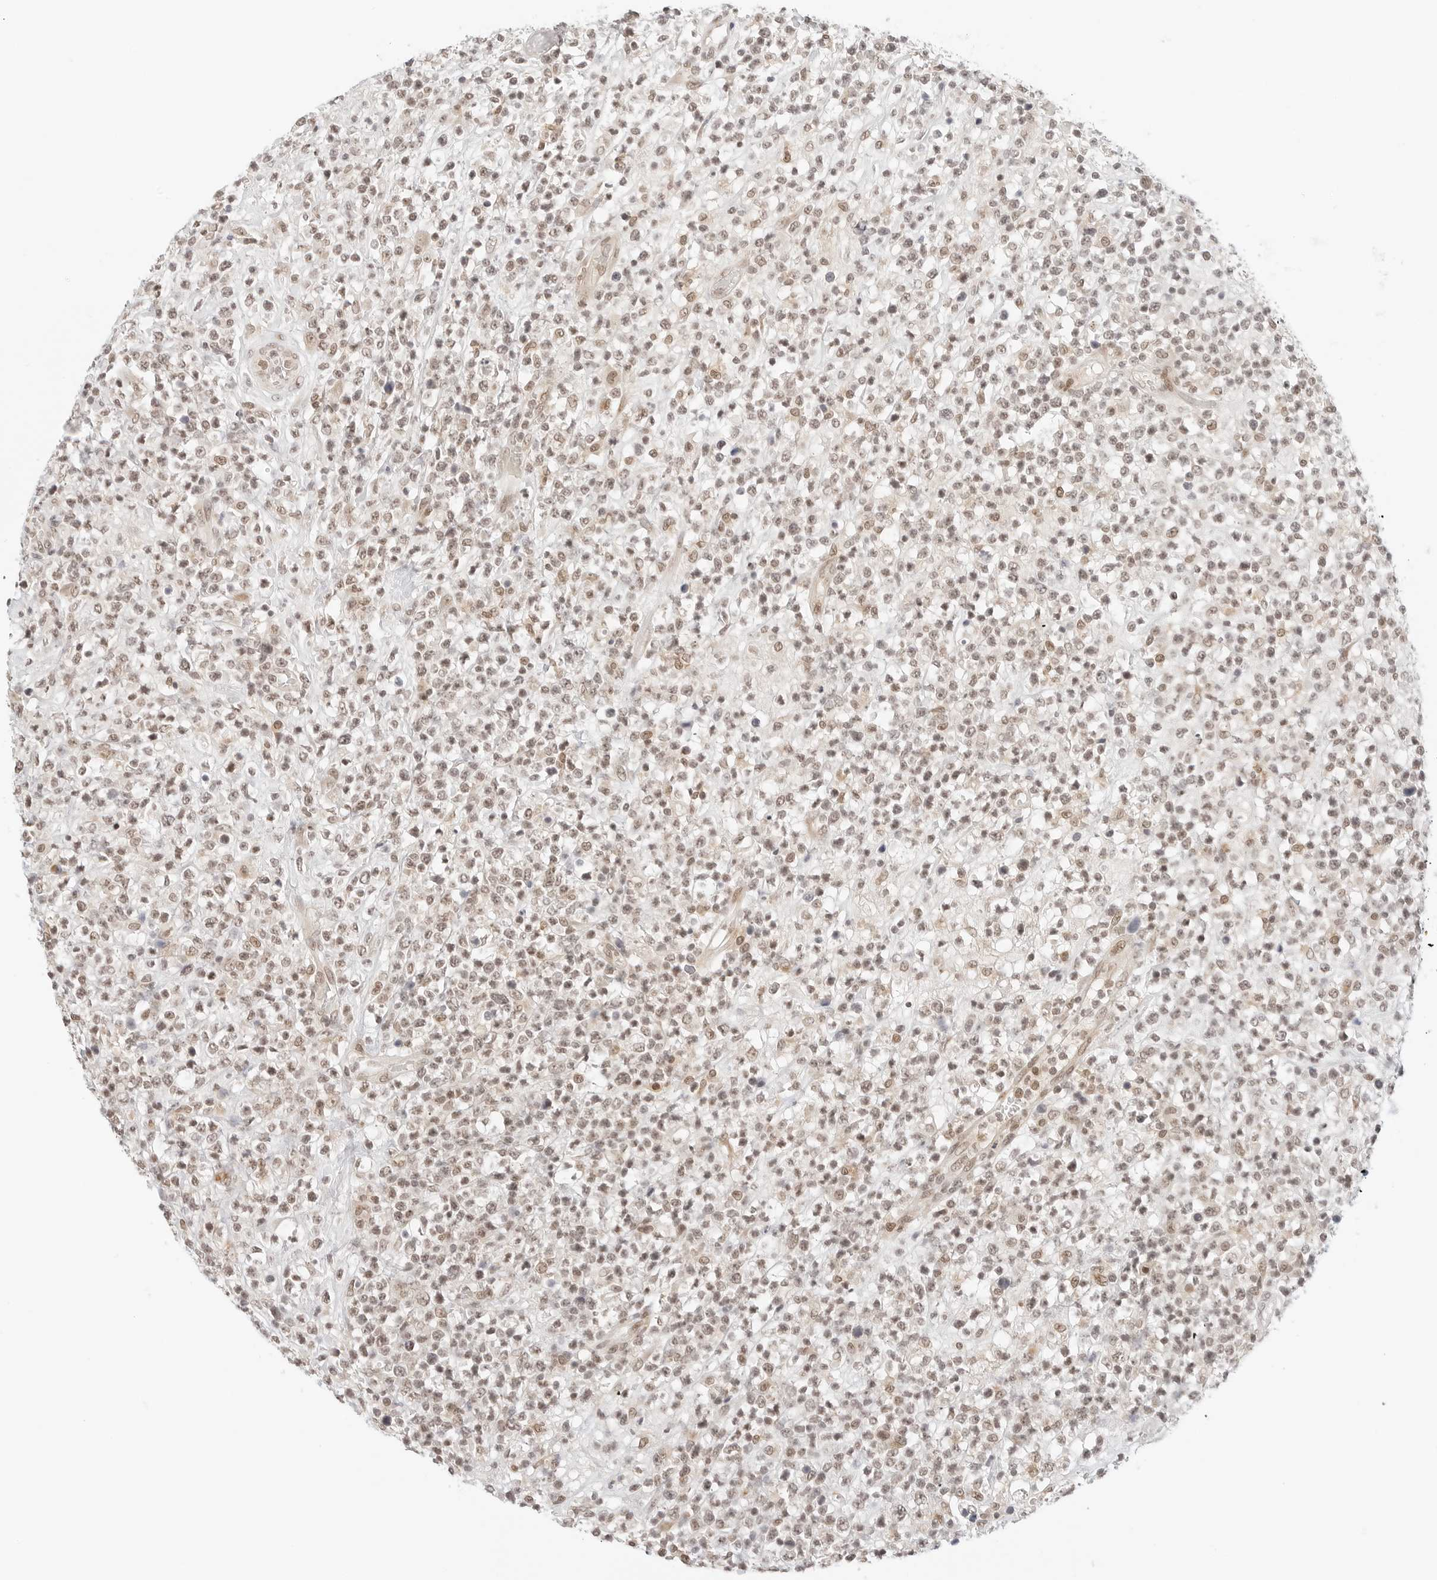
{"staining": {"intensity": "weak", "quantity": ">75%", "location": "nuclear"}, "tissue": "lymphoma", "cell_type": "Tumor cells", "image_type": "cancer", "snomed": [{"axis": "morphology", "description": "Malignant lymphoma, non-Hodgkin's type, High grade"}, {"axis": "topography", "description": "Colon"}], "caption": "Human lymphoma stained with a protein marker exhibits weak staining in tumor cells.", "gene": "NEO1", "patient": {"sex": "female", "age": 53}}